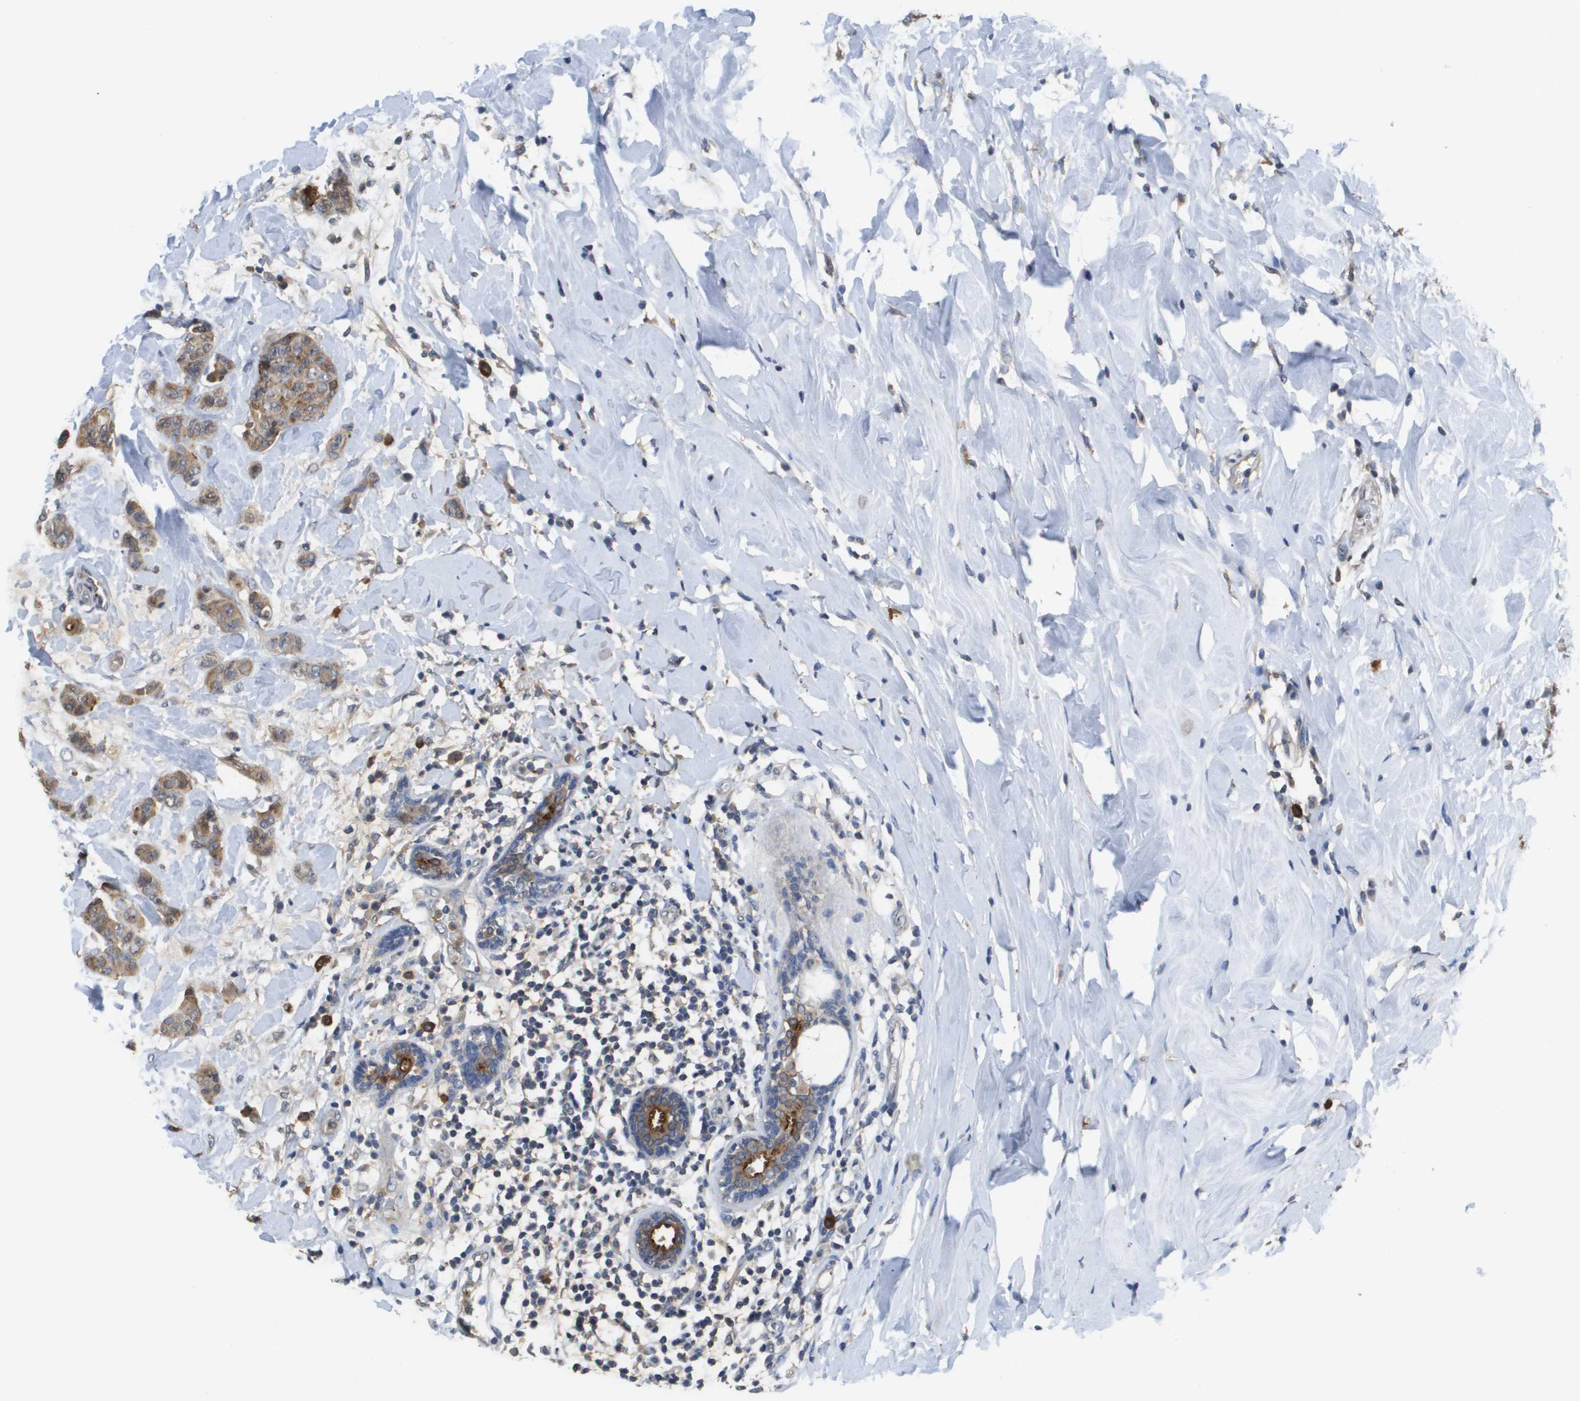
{"staining": {"intensity": "moderate", "quantity": ">75%", "location": "cytoplasmic/membranous"}, "tissue": "breast cancer", "cell_type": "Tumor cells", "image_type": "cancer", "snomed": [{"axis": "morphology", "description": "Normal tissue, NOS"}, {"axis": "morphology", "description": "Duct carcinoma"}, {"axis": "topography", "description": "Breast"}], "caption": "An image showing moderate cytoplasmic/membranous positivity in approximately >75% of tumor cells in breast cancer (infiltrating ductal carcinoma), as visualized by brown immunohistochemical staining.", "gene": "RAB27B", "patient": {"sex": "female", "age": 40}}